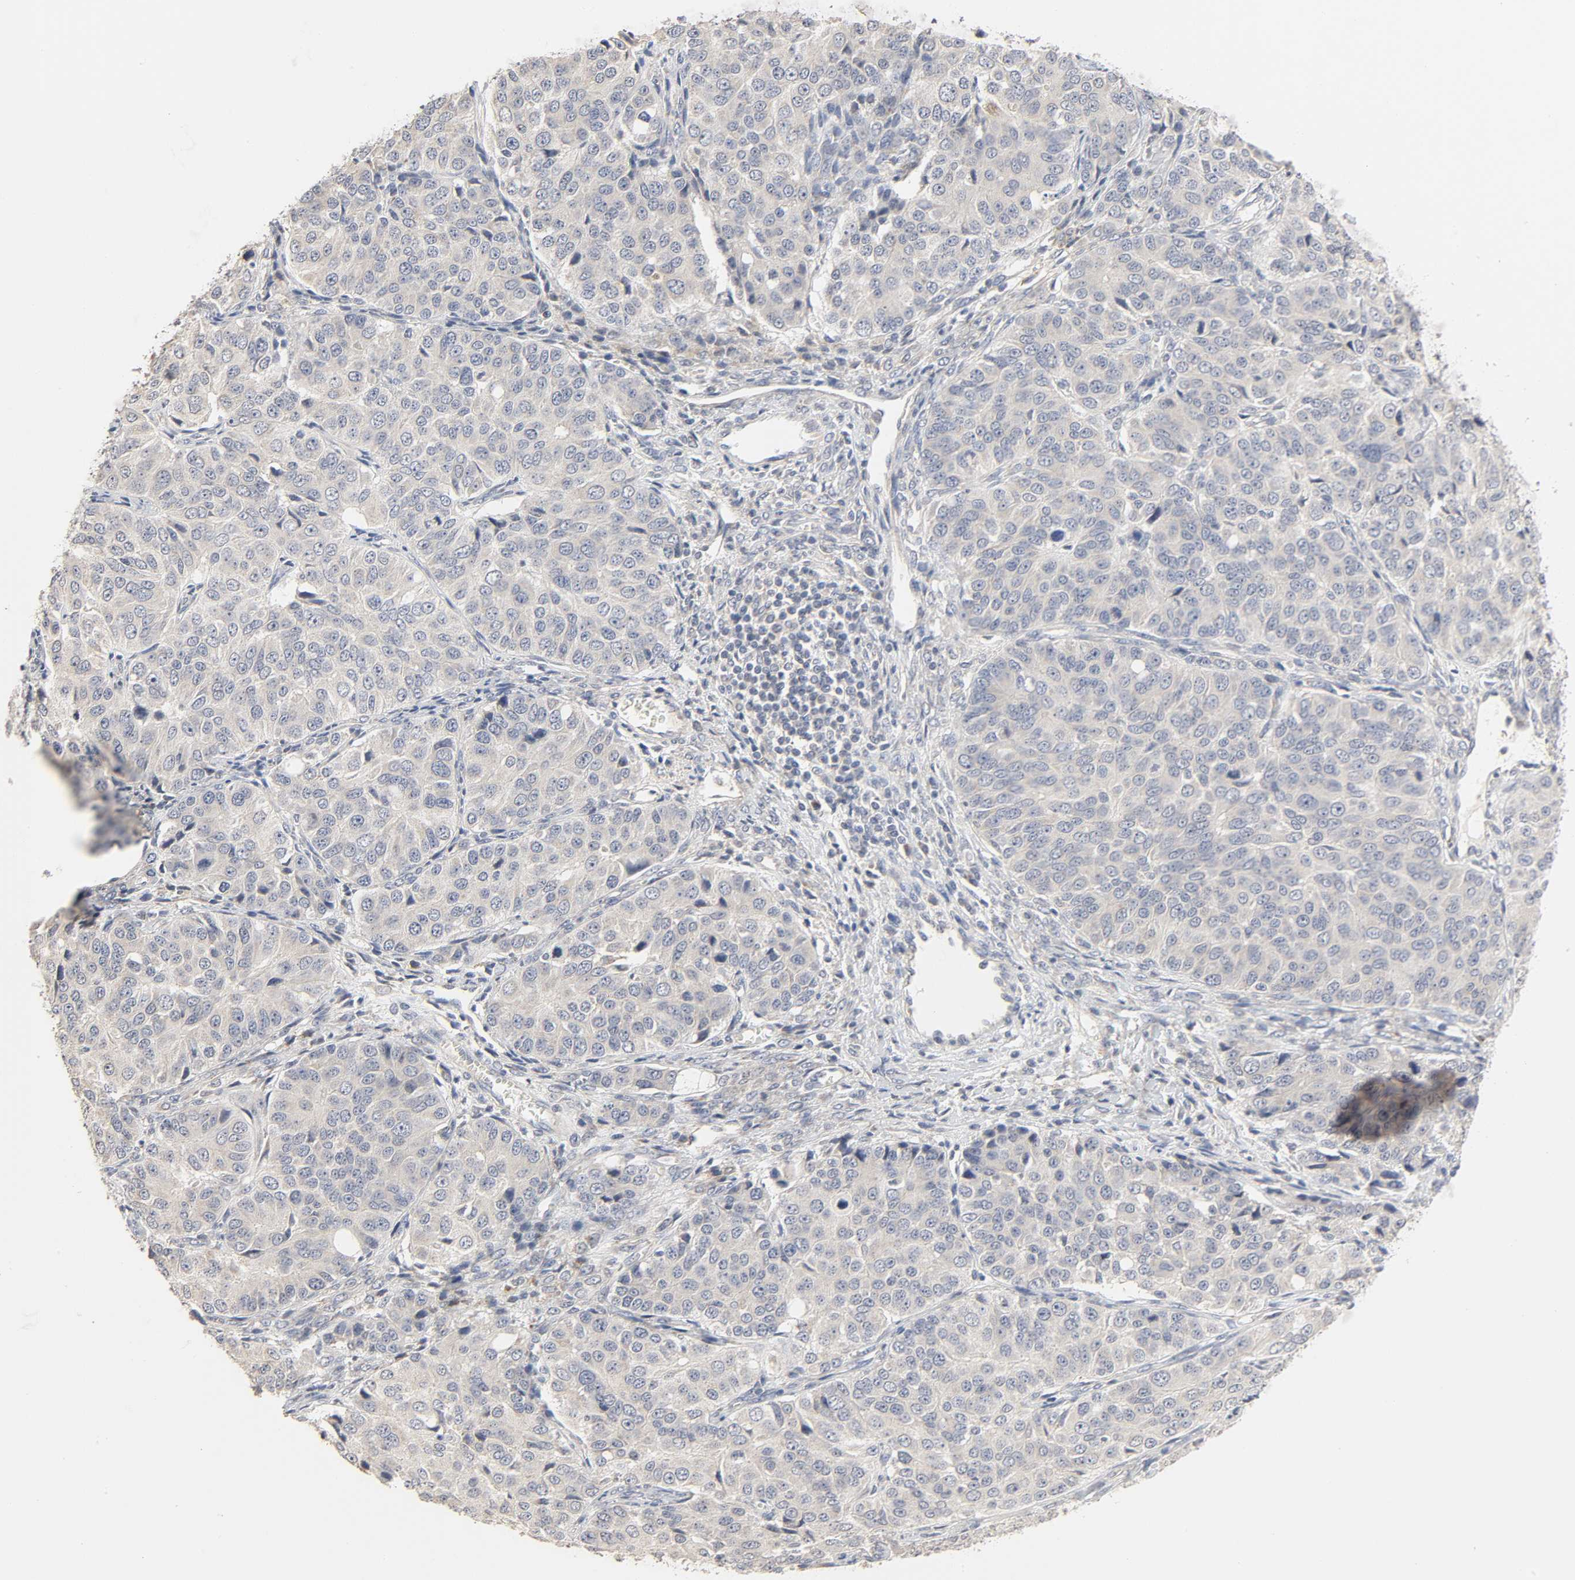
{"staining": {"intensity": "weak", "quantity": "25%-75%", "location": "cytoplasmic/membranous"}, "tissue": "ovarian cancer", "cell_type": "Tumor cells", "image_type": "cancer", "snomed": [{"axis": "morphology", "description": "Carcinoma, endometroid"}, {"axis": "topography", "description": "Ovary"}], "caption": "A brown stain highlights weak cytoplasmic/membranous expression of a protein in ovarian endometroid carcinoma tumor cells.", "gene": "CLEC4E", "patient": {"sex": "female", "age": 51}}